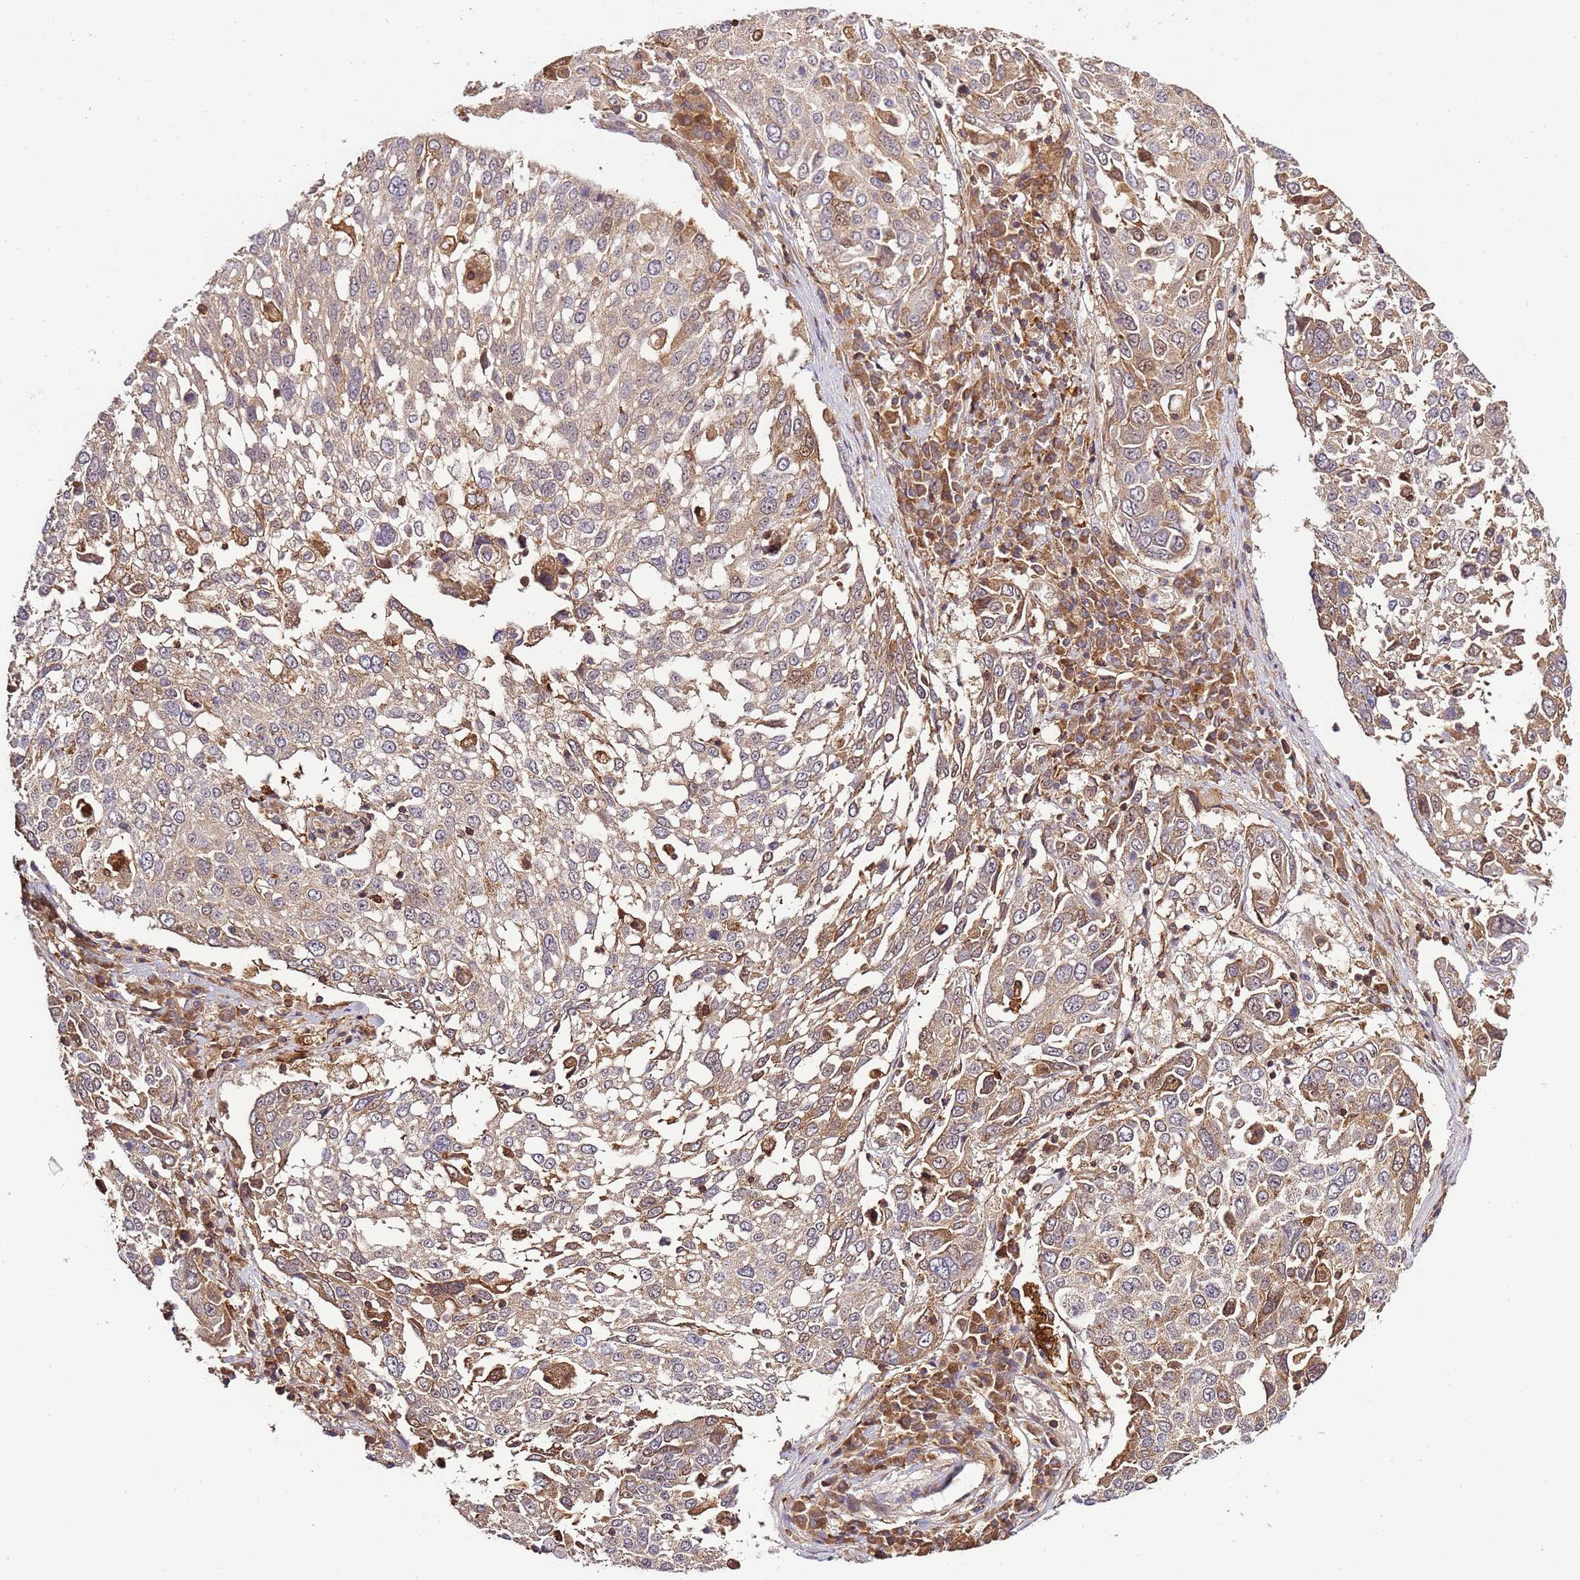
{"staining": {"intensity": "weak", "quantity": ">75%", "location": "cytoplasmic/membranous"}, "tissue": "lung cancer", "cell_type": "Tumor cells", "image_type": "cancer", "snomed": [{"axis": "morphology", "description": "Squamous cell carcinoma, NOS"}, {"axis": "topography", "description": "Lung"}], "caption": "Protein staining reveals weak cytoplasmic/membranous positivity in about >75% of tumor cells in lung cancer. (DAB (3,3'-diaminobenzidine) = brown stain, brightfield microscopy at high magnification).", "gene": "ZNF624", "patient": {"sex": "male", "age": 65}}